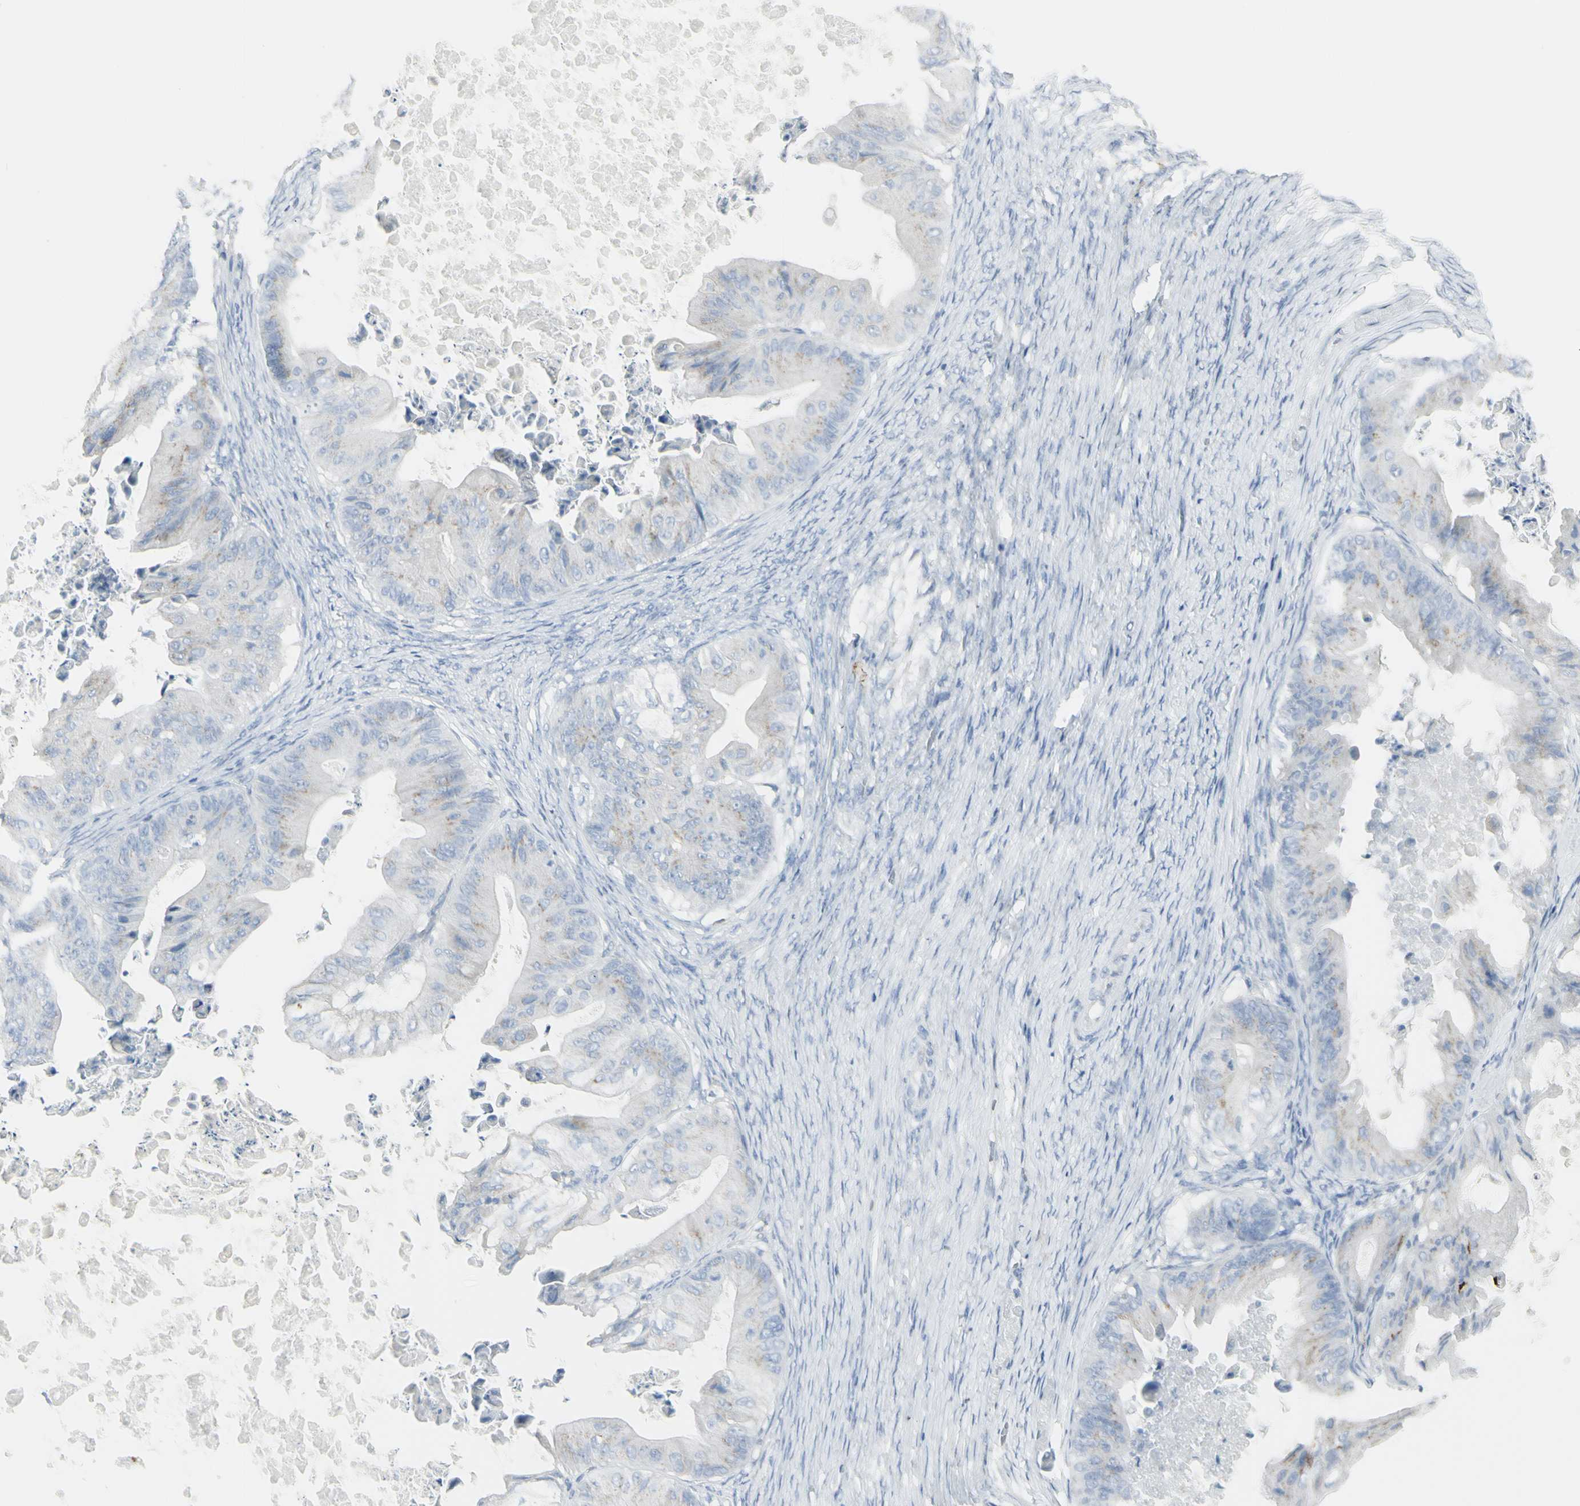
{"staining": {"intensity": "weak", "quantity": "<25%", "location": "cytoplasmic/membranous"}, "tissue": "ovarian cancer", "cell_type": "Tumor cells", "image_type": "cancer", "snomed": [{"axis": "morphology", "description": "Cystadenocarcinoma, mucinous, NOS"}, {"axis": "topography", "description": "Ovary"}], "caption": "An immunohistochemistry (IHC) image of ovarian mucinous cystadenocarcinoma is shown. There is no staining in tumor cells of ovarian mucinous cystadenocarcinoma.", "gene": "CD207", "patient": {"sex": "female", "age": 37}}